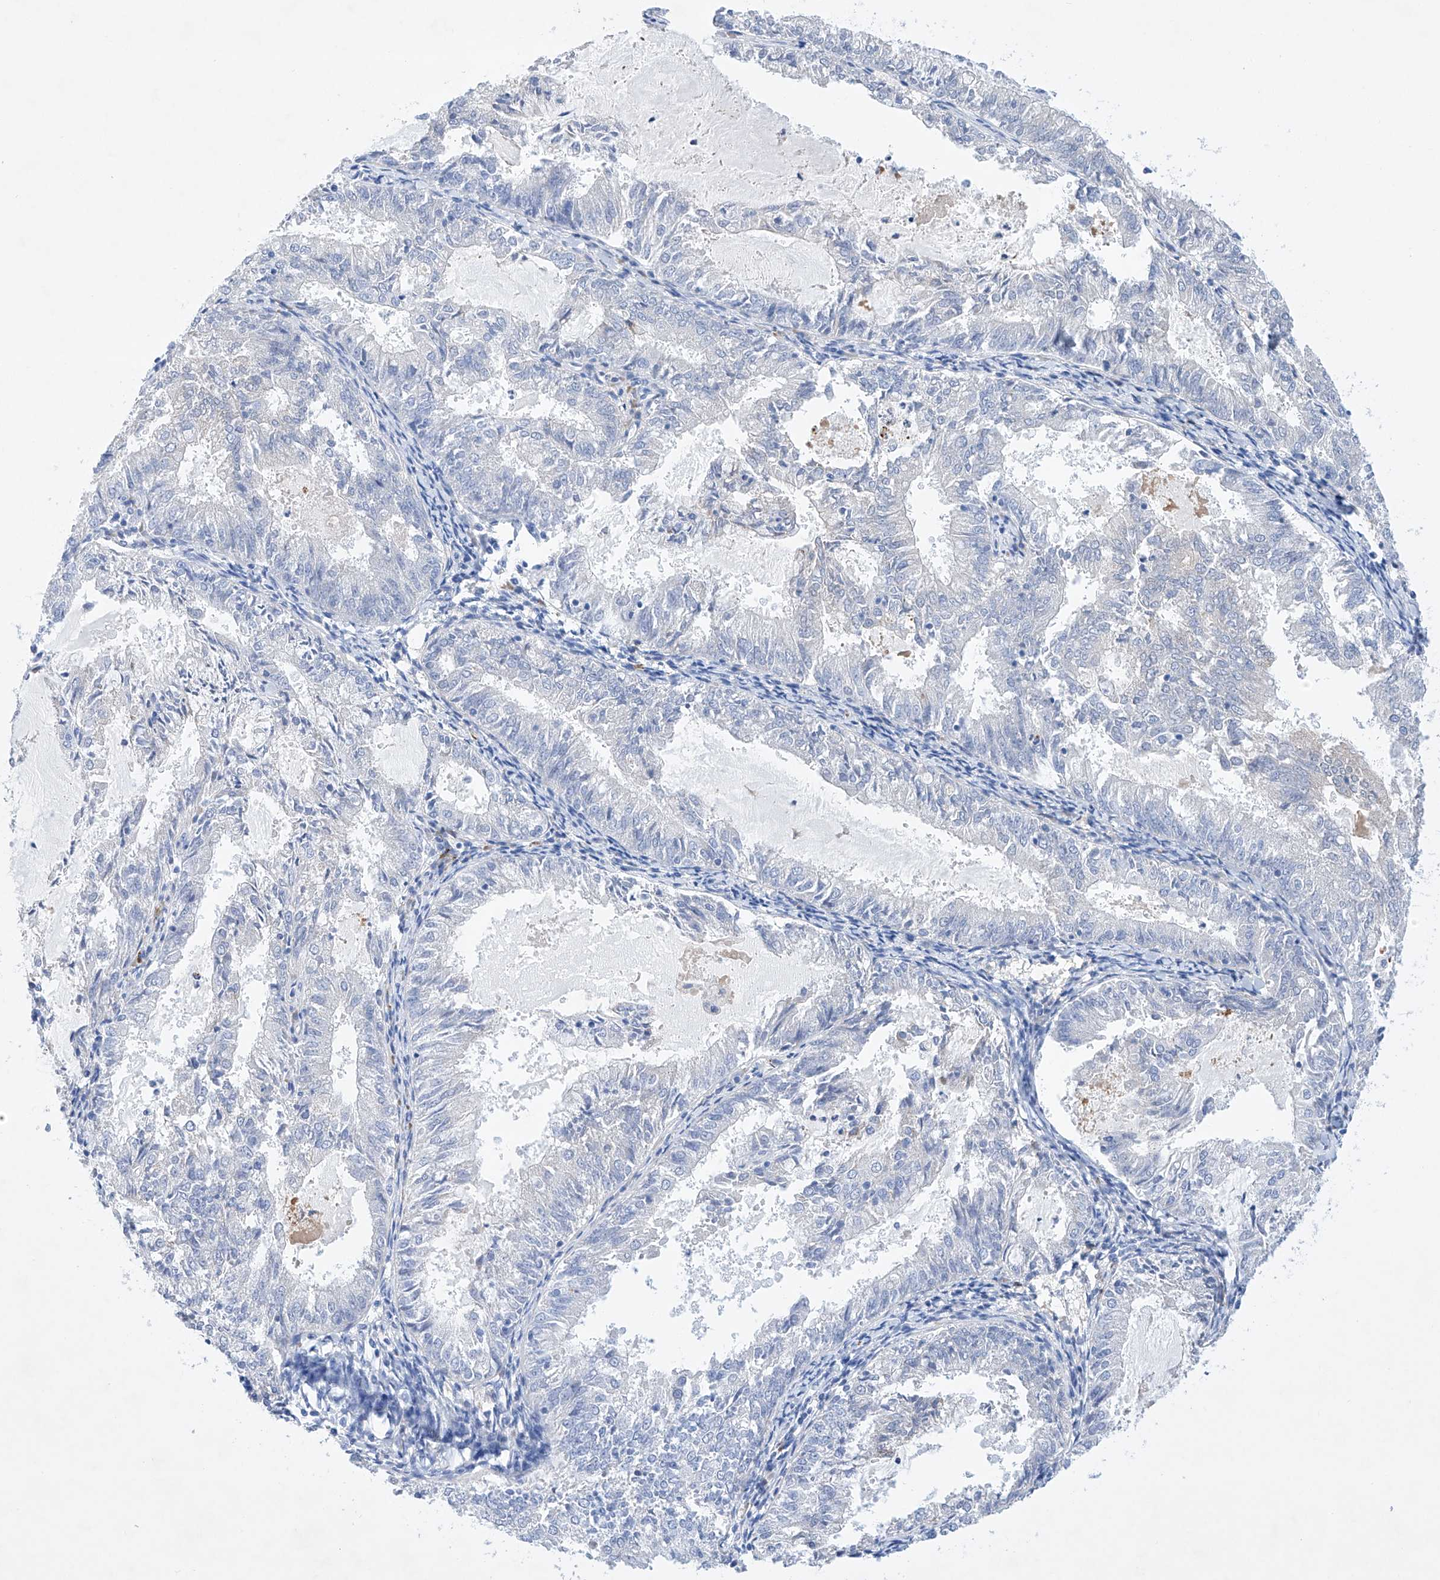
{"staining": {"intensity": "negative", "quantity": "none", "location": "none"}, "tissue": "endometrial cancer", "cell_type": "Tumor cells", "image_type": "cancer", "snomed": [{"axis": "morphology", "description": "Adenocarcinoma, NOS"}, {"axis": "topography", "description": "Endometrium"}], "caption": "The IHC histopathology image has no significant staining in tumor cells of endometrial cancer (adenocarcinoma) tissue.", "gene": "LURAP1", "patient": {"sex": "female", "age": 57}}